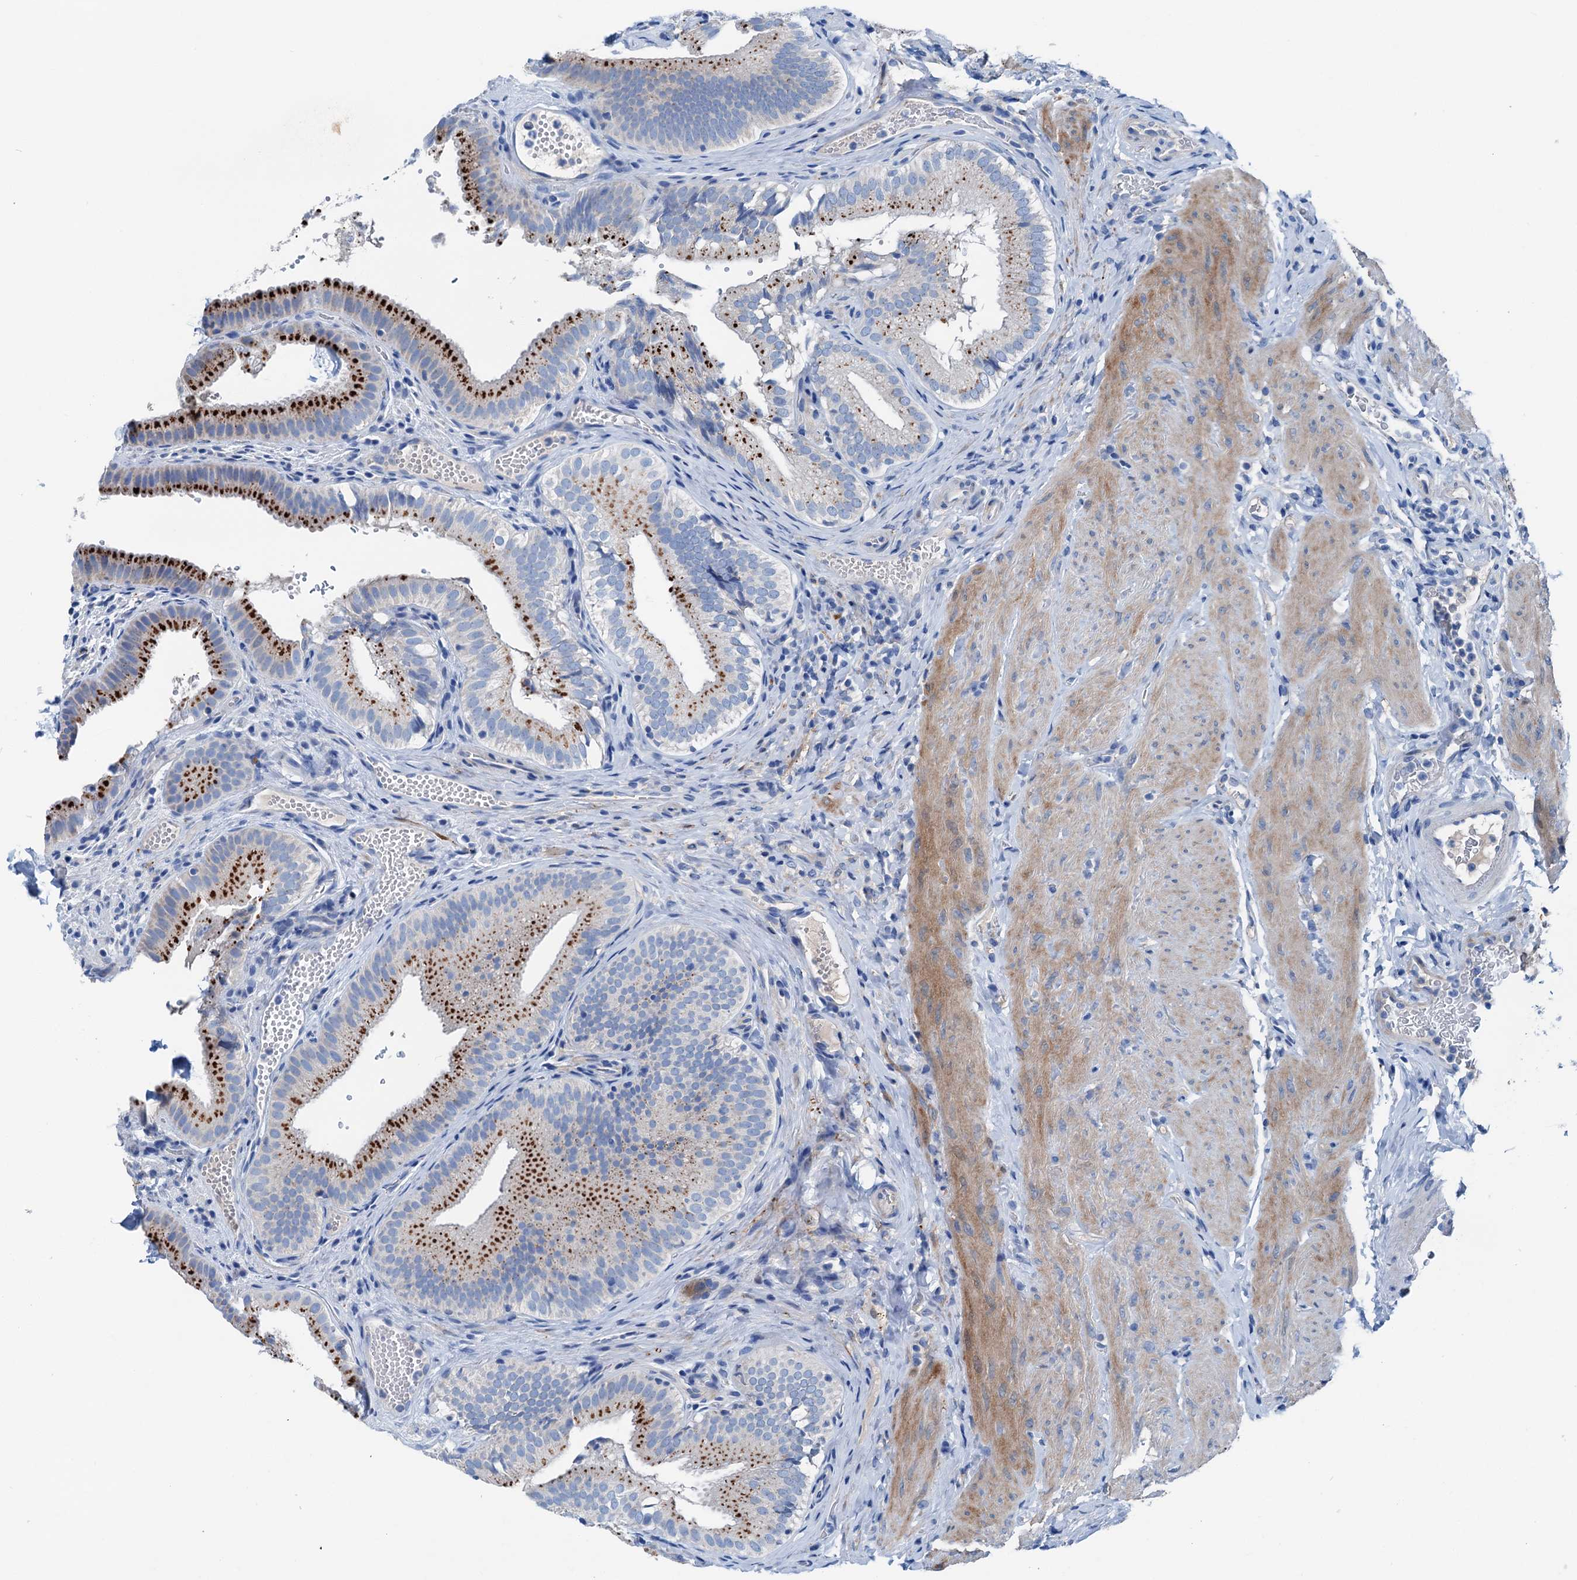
{"staining": {"intensity": "strong", "quantity": "25%-75%", "location": "cytoplasmic/membranous"}, "tissue": "gallbladder", "cell_type": "Glandular cells", "image_type": "normal", "snomed": [{"axis": "morphology", "description": "Normal tissue, NOS"}, {"axis": "topography", "description": "Gallbladder"}], "caption": "Immunohistochemistry micrograph of normal human gallbladder stained for a protein (brown), which displays high levels of strong cytoplasmic/membranous positivity in approximately 25%-75% of glandular cells.", "gene": "C1QTNF4", "patient": {"sex": "female", "age": 30}}